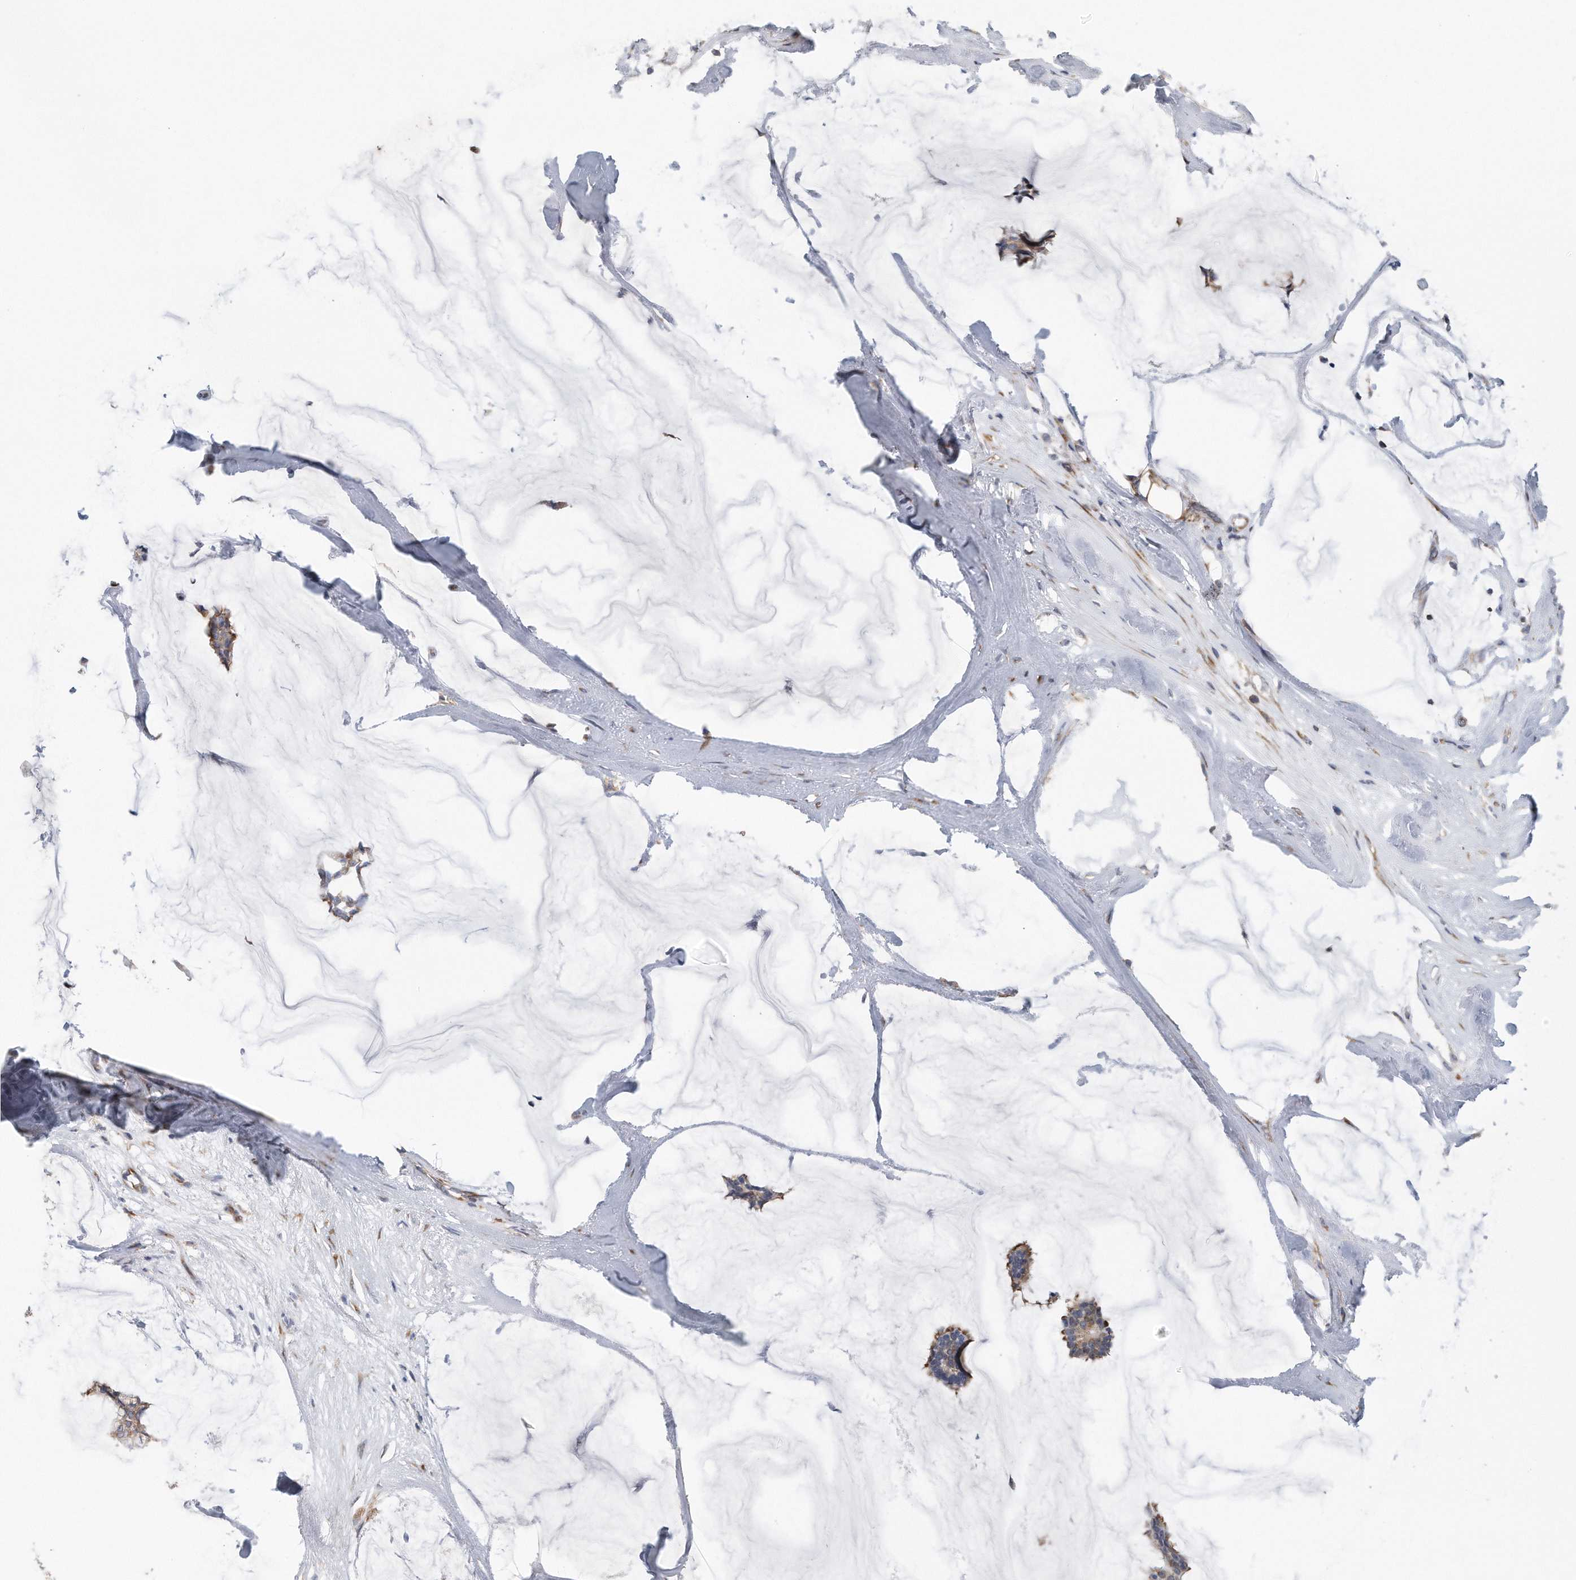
{"staining": {"intensity": "weak", "quantity": "25%-75%", "location": "cytoplasmic/membranous"}, "tissue": "breast cancer", "cell_type": "Tumor cells", "image_type": "cancer", "snomed": [{"axis": "morphology", "description": "Duct carcinoma"}, {"axis": "topography", "description": "Breast"}], "caption": "Weak cytoplasmic/membranous protein expression is identified in approximately 25%-75% of tumor cells in breast cancer (invasive ductal carcinoma). (DAB = brown stain, brightfield microscopy at high magnification).", "gene": "RPL26L1", "patient": {"sex": "female", "age": 93}}